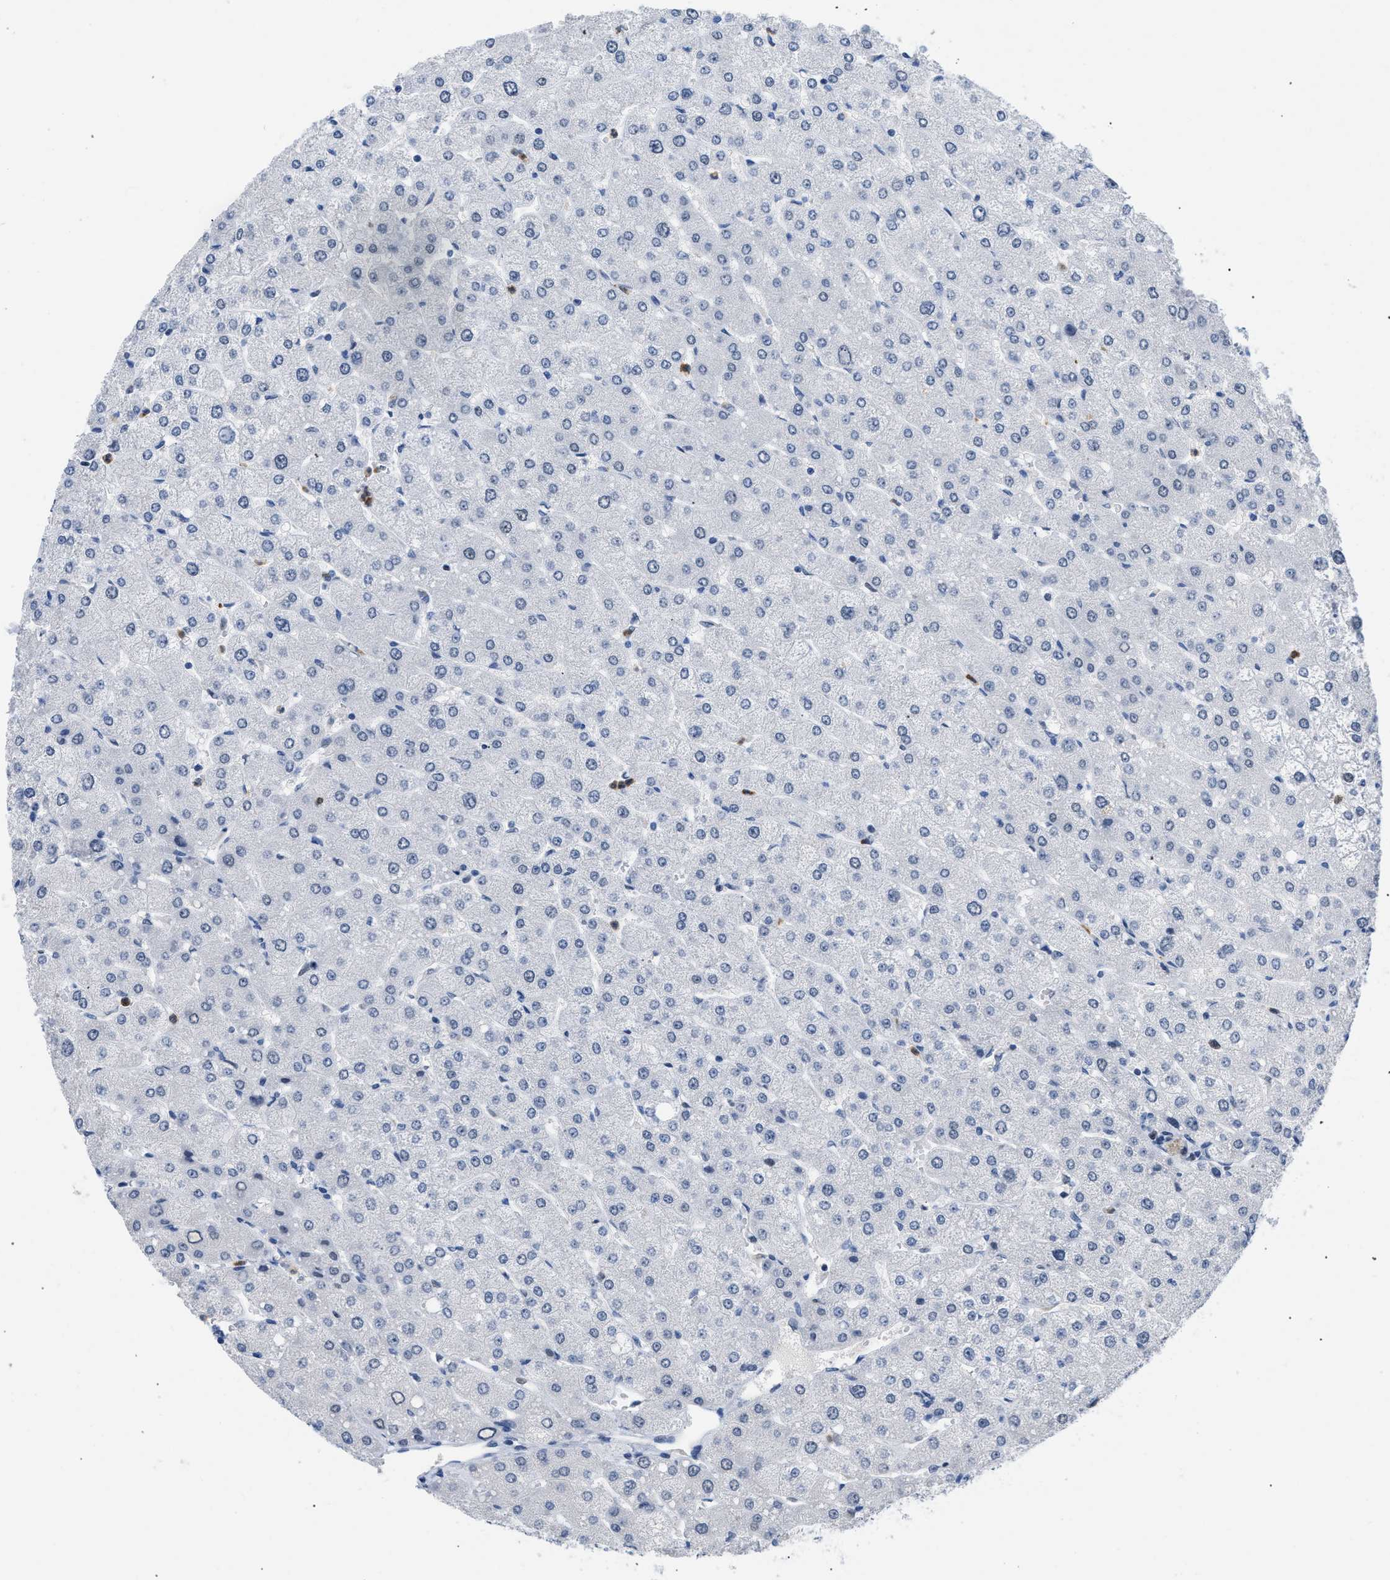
{"staining": {"intensity": "negative", "quantity": "none", "location": "none"}, "tissue": "liver", "cell_type": "Cholangiocytes", "image_type": "normal", "snomed": [{"axis": "morphology", "description": "Normal tissue, NOS"}, {"axis": "topography", "description": "Liver"}], "caption": "Immunohistochemistry (IHC) histopathology image of normal liver stained for a protein (brown), which exhibits no expression in cholangiocytes.", "gene": "BOLL", "patient": {"sex": "male", "age": 55}}